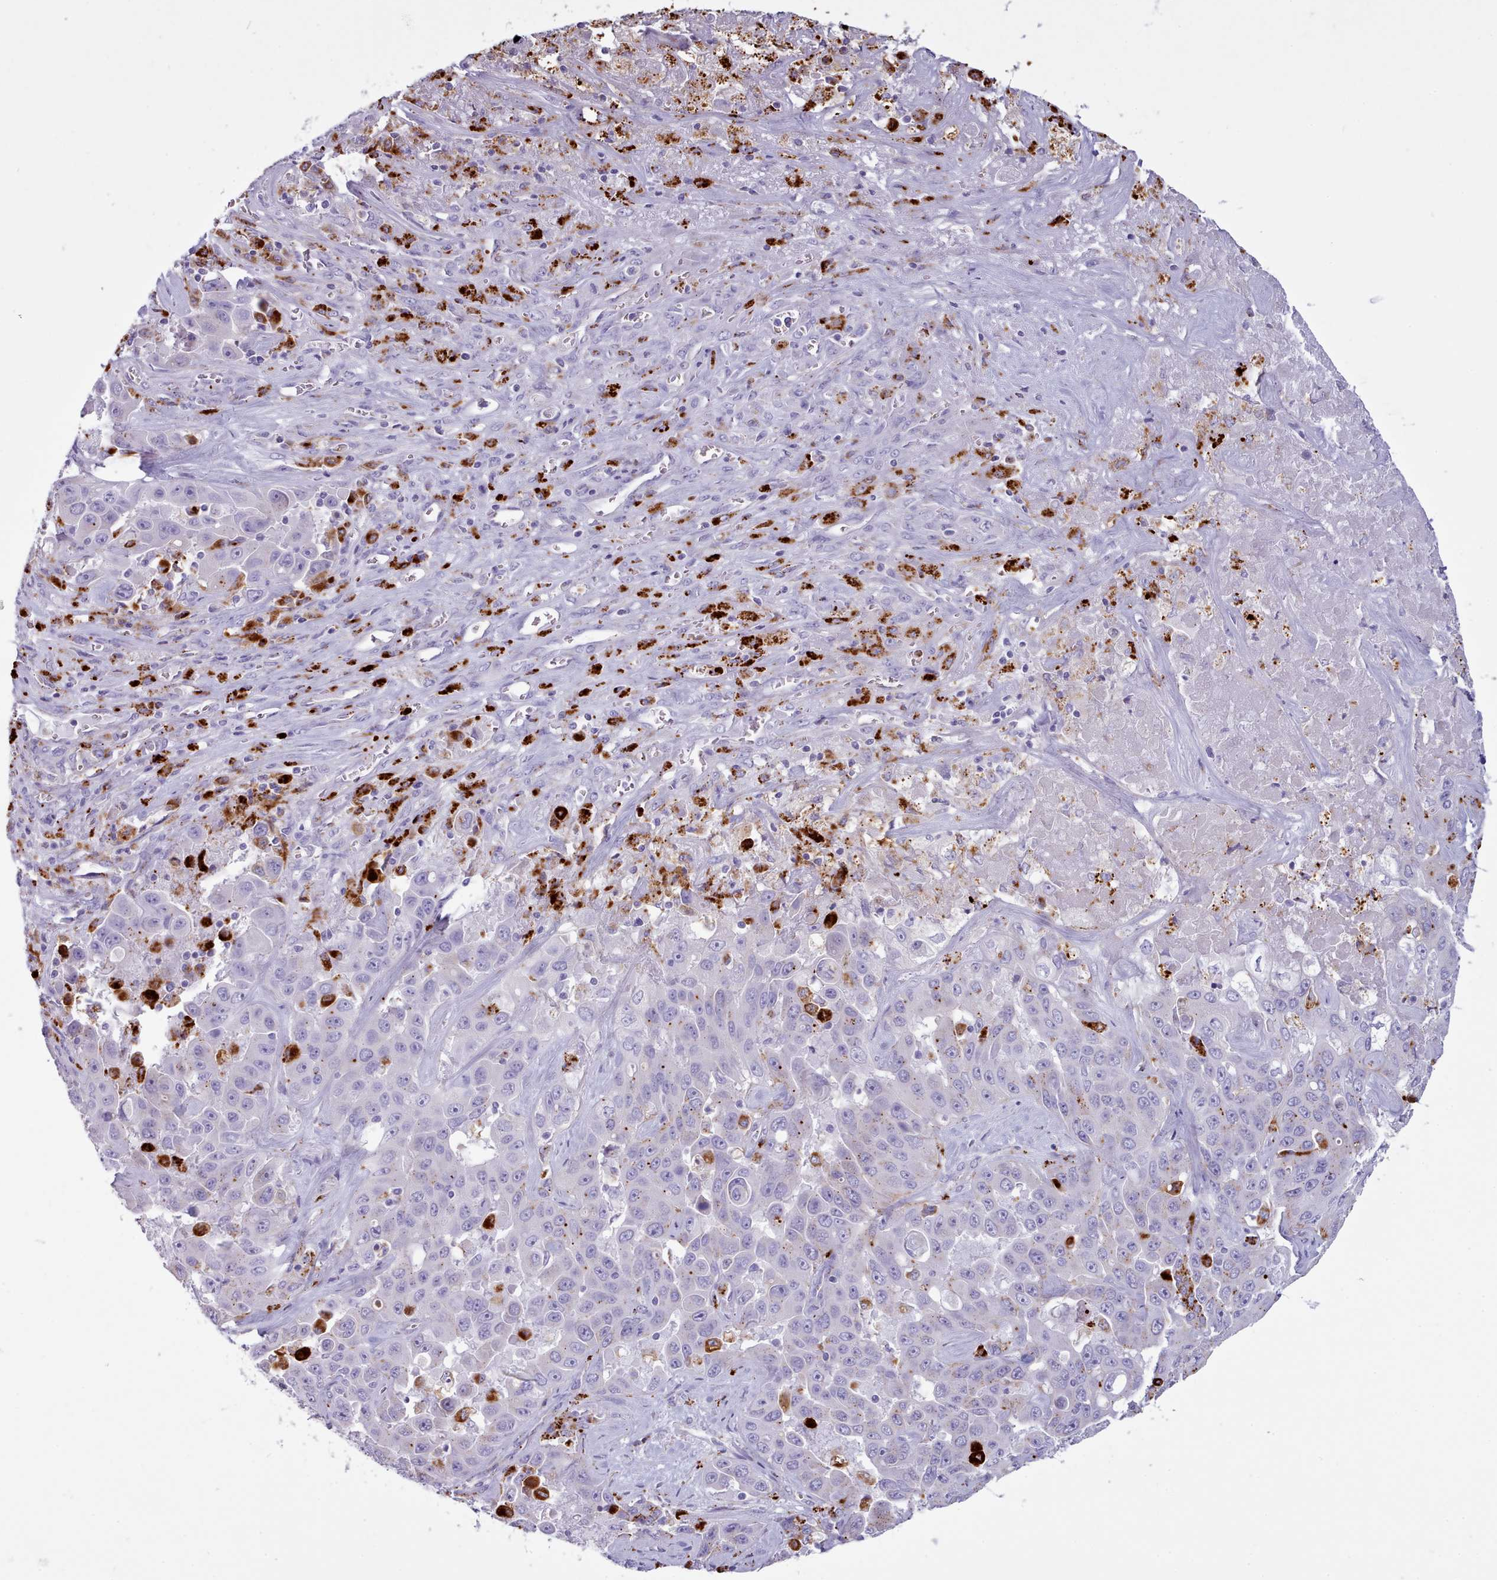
{"staining": {"intensity": "strong", "quantity": "<25%", "location": "cytoplasmic/membranous"}, "tissue": "liver cancer", "cell_type": "Tumor cells", "image_type": "cancer", "snomed": [{"axis": "morphology", "description": "Cholangiocarcinoma"}, {"axis": "topography", "description": "Liver"}], "caption": "Immunohistochemistry (IHC) staining of liver cholangiocarcinoma, which shows medium levels of strong cytoplasmic/membranous positivity in approximately <25% of tumor cells indicating strong cytoplasmic/membranous protein expression. The staining was performed using DAB (brown) for protein detection and nuclei were counterstained in hematoxylin (blue).", "gene": "GAA", "patient": {"sex": "female", "age": 52}}